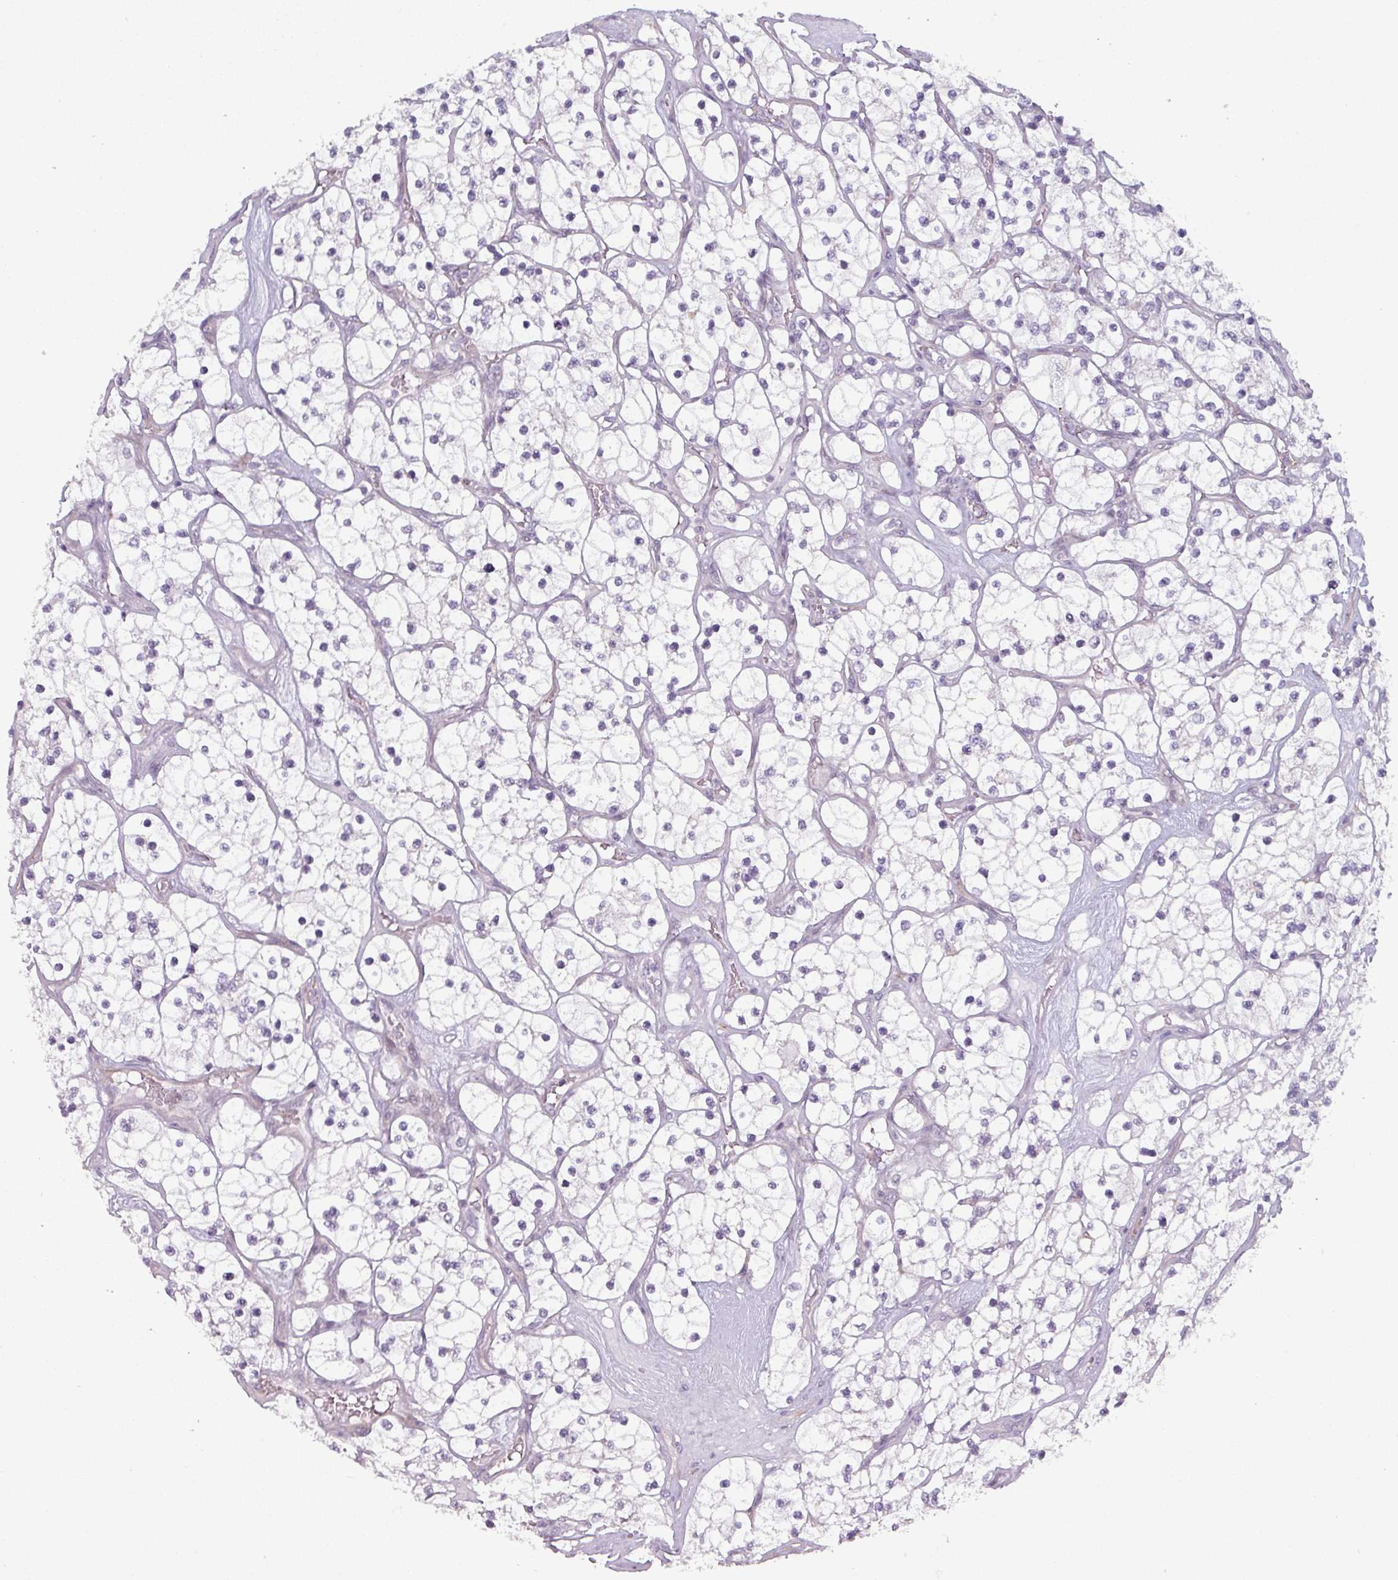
{"staining": {"intensity": "negative", "quantity": "none", "location": "none"}, "tissue": "renal cancer", "cell_type": "Tumor cells", "image_type": "cancer", "snomed": [{"axis": "morphology", "description": "Adenocarcinoma, NOS"}, {"axis": "topography", "description": "Kidney"}], "caption": "Immunohistochemical staining of renal cancer demonstrates no significant staining in tumor cells. (DAB (3,3'-diaminobenzidine) immunohistochemistry visualized using brightfield microscopy, high magnification).", "gene": "C2orf16", "patient": {"sex": "female", "age": 69}}